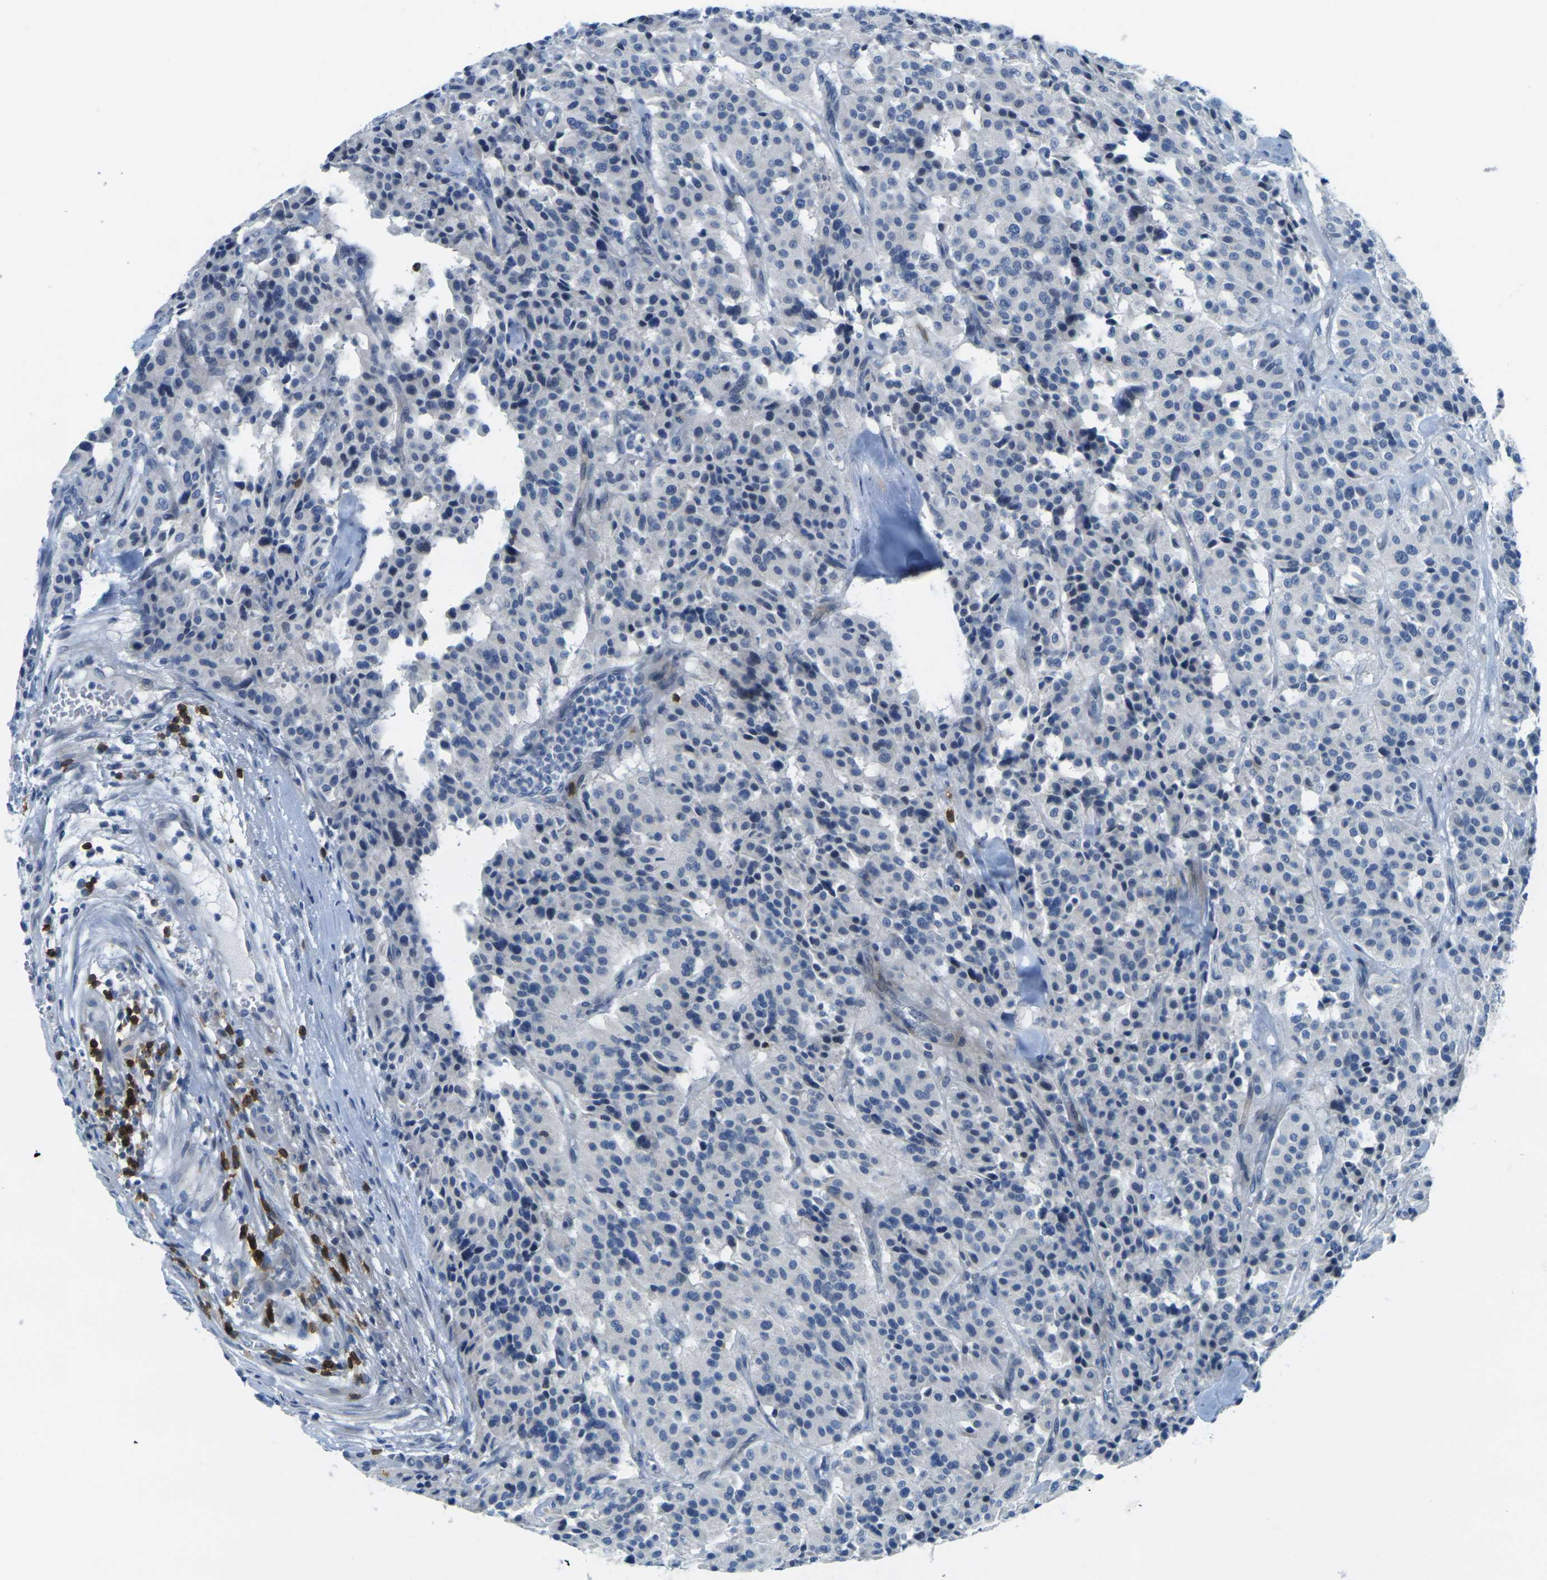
{"staining": {"intensity": "negative", "quantity": "none", "location": "none"}, "tissue": "carcinoid", "cell_type": "Tumor cells", "image_type": "cancer", "snomed": [{"axis": "morphology", "description": "Carcinoid, malignant, NOS"}, {"axis": "topography", "description": "Lung"}], "caption": "Immunohistochemistry of human carcinoid displays no positivity in tumor cells.", "gene": "CD3D", "patient": {"sex": "male", "age": 30}}